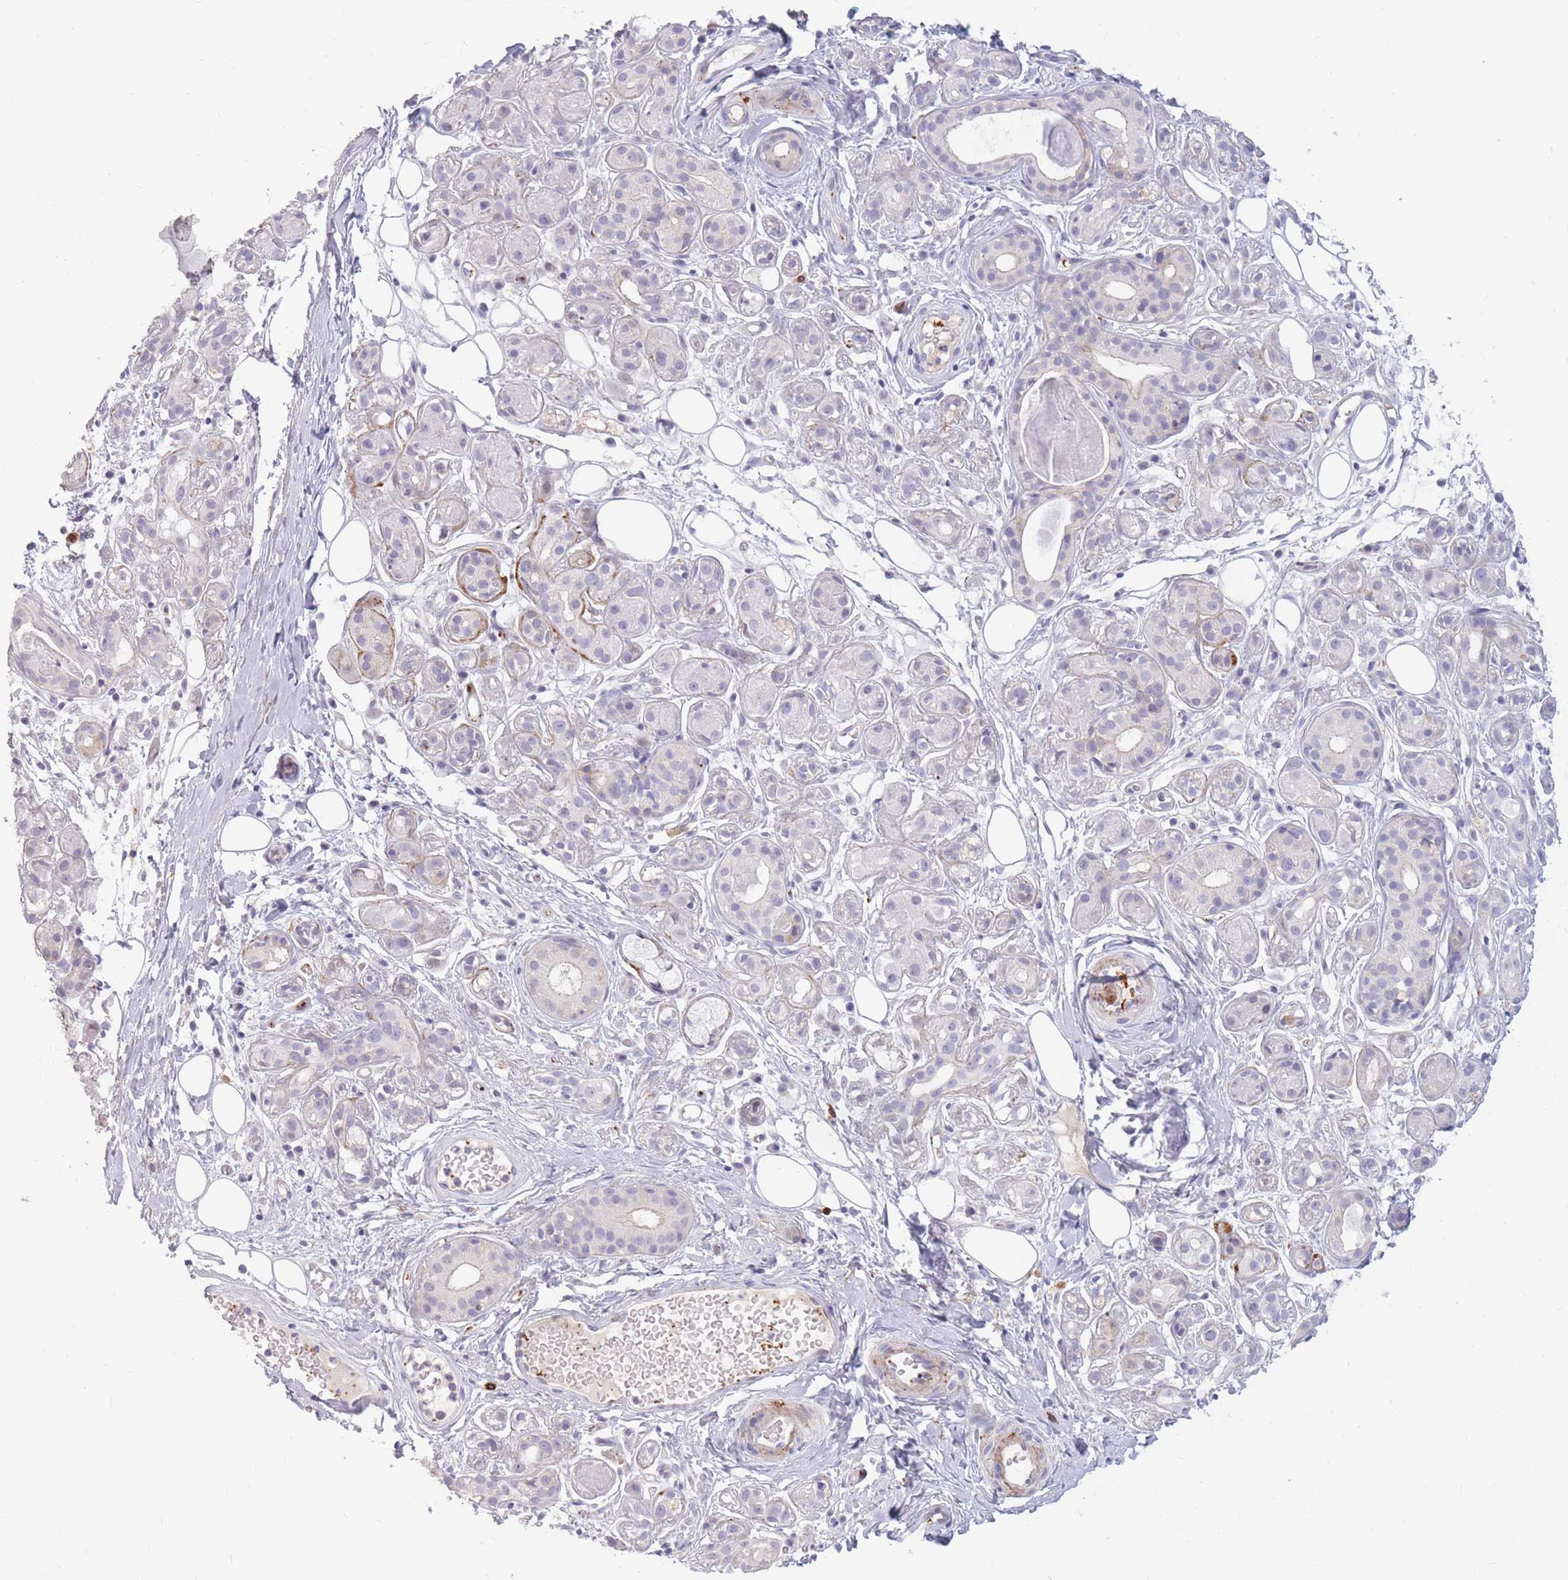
{"staining": {"intensity": "negative", "quantity": "none", "location": "none"}, "tissue": "salivary gland", "cell_type": "Glandular cells", "image_type": "normal", "snomed": [{"axis": "morphology", "description": "Normal tissue, NOS"}, {"axis": "topography", "description": "Salivary gland"}], "caption": "A micrograph of salivary gland stained for a protein reveals no brown staining in glandular cells. (DAB (3,3'-diaminobenzidine) IHC, high magnification).", "gene": "PTGDR", "patient": {"sex": "male", "age": 54}}